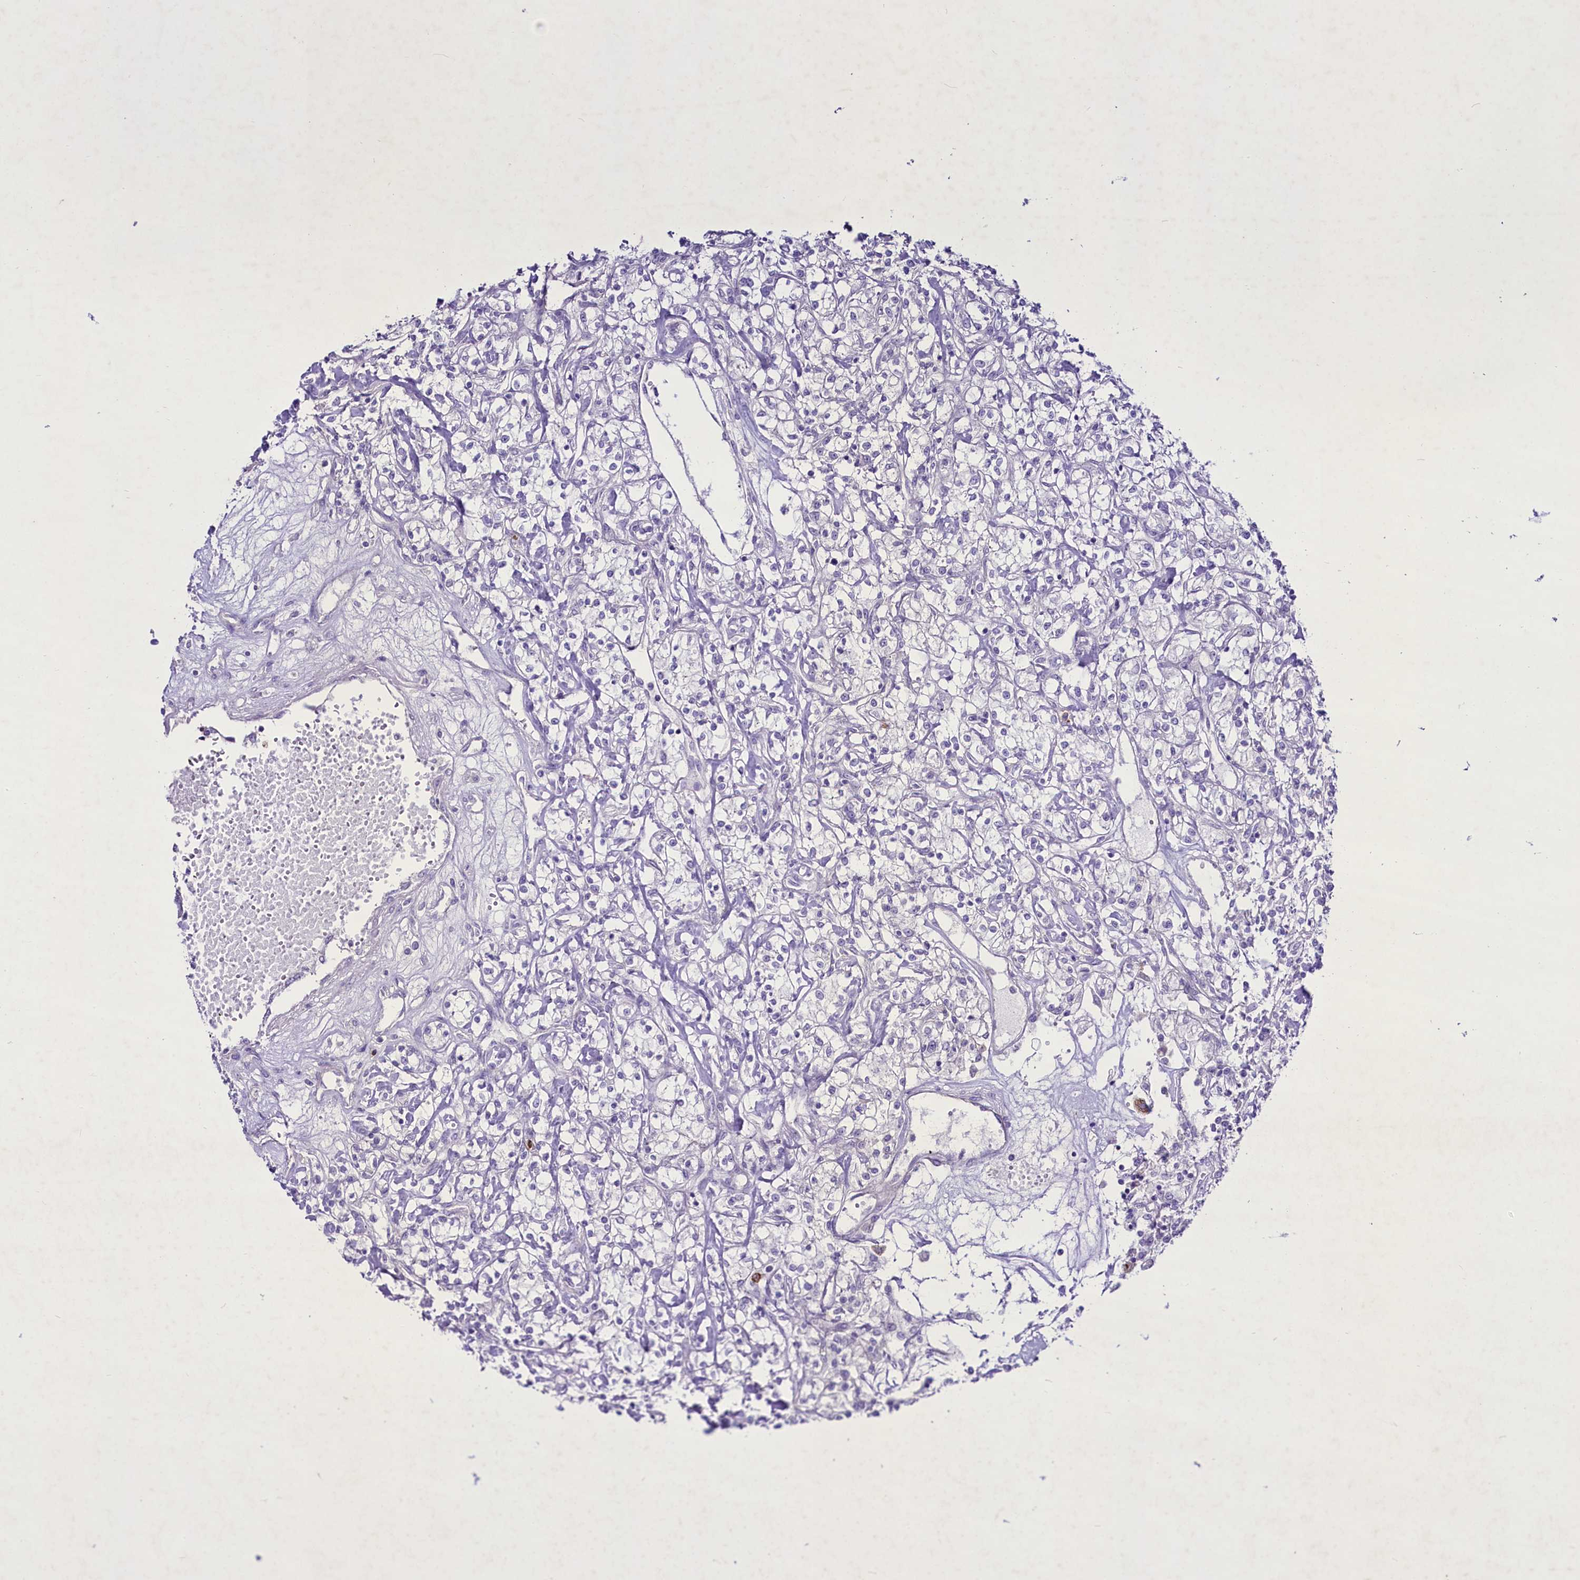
{"staining": {"intensity": "negative", "quantity": "none", "location": "none"}, "tissue": "renal cancer", "cell_type": "Tumor cells", "image_type": "cancer", "snomed": [{"axis": "morphology", "description": "Adenocarcinoma, NOS"}, {"axis": "topography", "description": "Kidney"}], "caption": "Immunohistochemistry histopathology image of neoplastic tissue: human renal cancer stained with DAB (3,3'-diaminobenzidine) demonstrates no significant protein expression in tumor cells.", "gene": "FAM209B", "patient": {"sex": "female", "age": 59}}